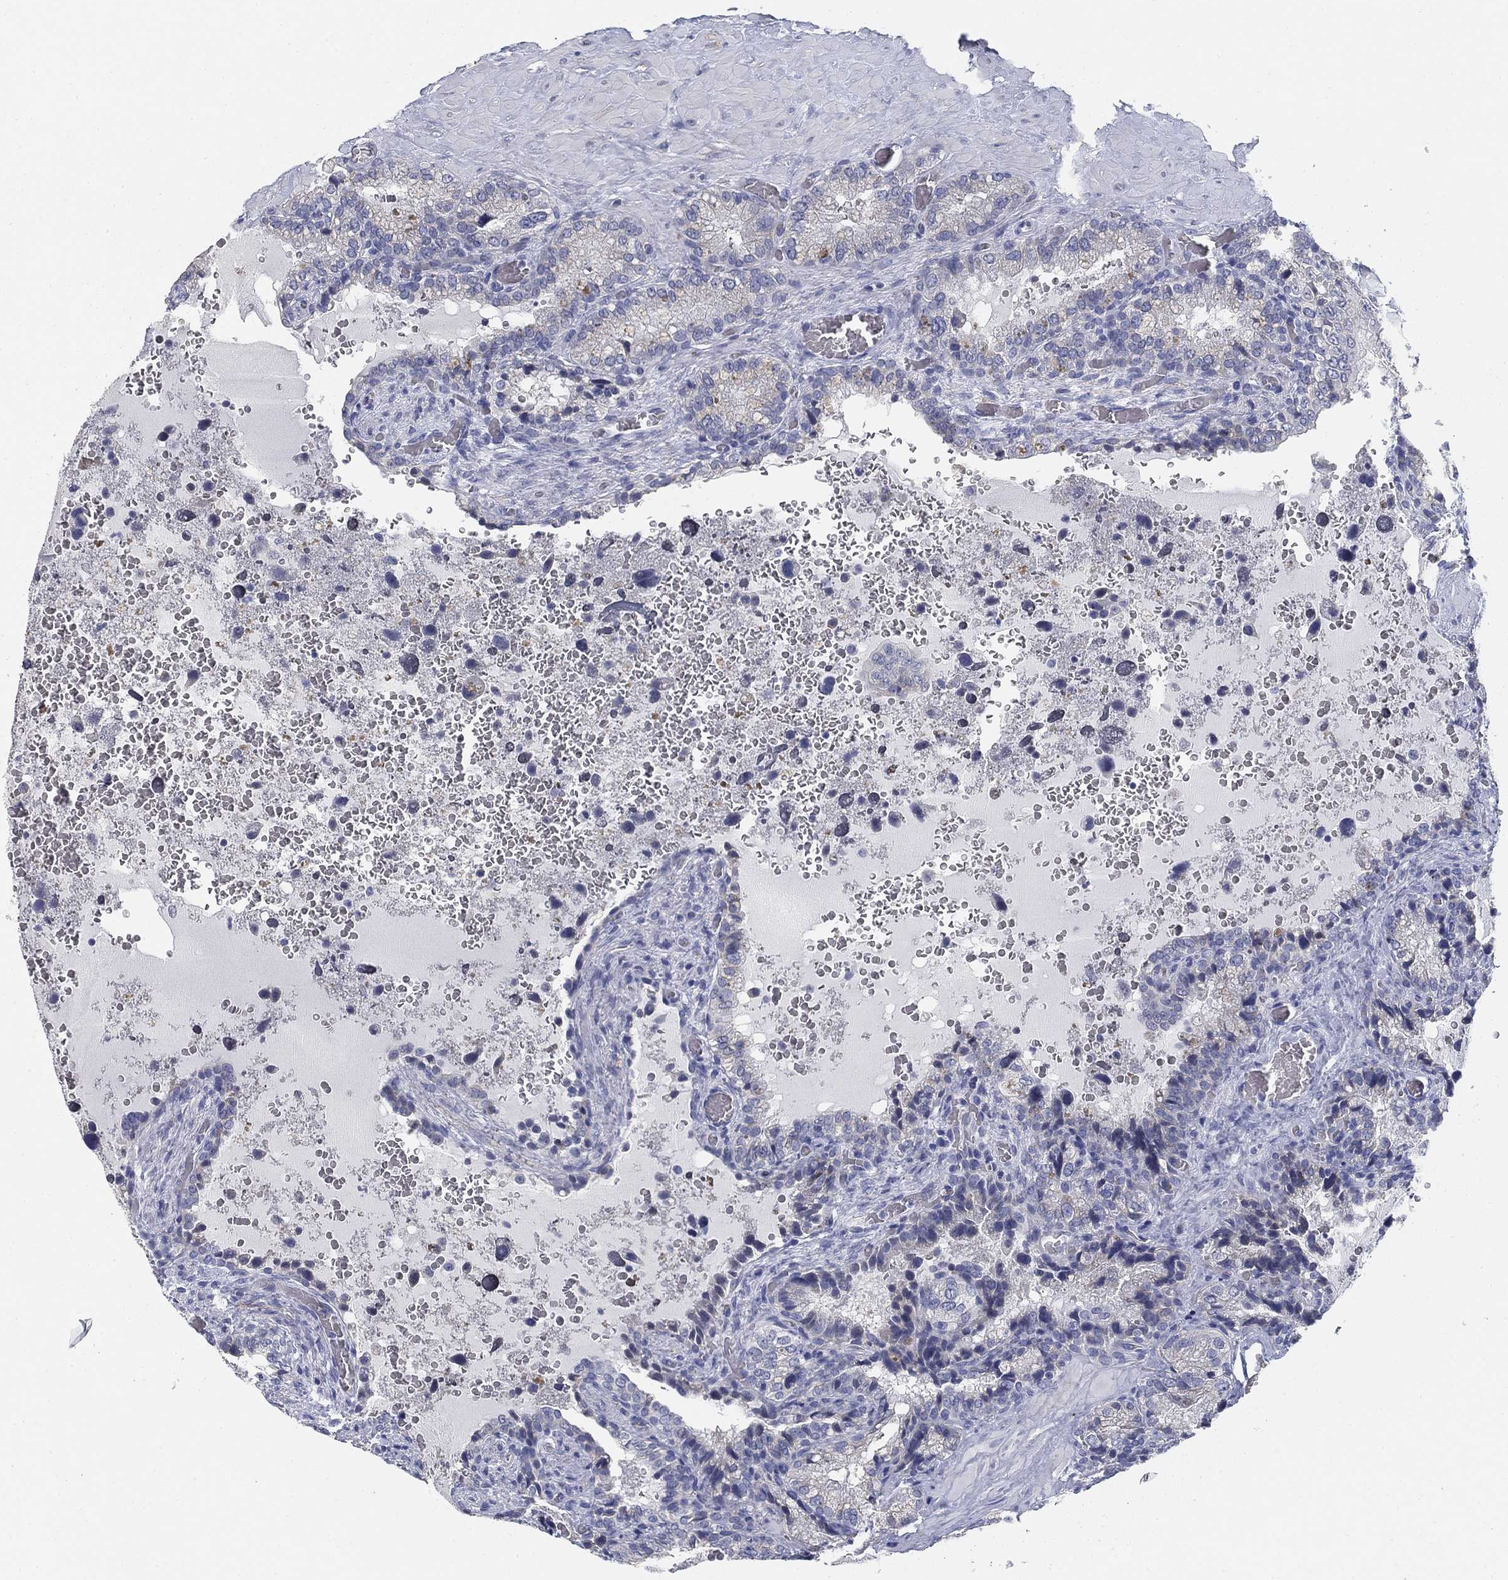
{"staining": {"intensity": "negative", "quantity": "none", "location": "none"}, "tissue": "prostate cancer", "cell_type": "Tumor cells", "image_type": "cancer", "snomed": [{"axis": "morphology", "description": "Adenocarcinoma, NOS"}, {"axis": "topography", "description": "Prostate and seminal vesicle, NOS"}], "caption": "Immunohistochemistry (IHC) image of neoplastic tissue: prostate adenocarcinoma stained with DAB (3,3'-diaminobenzidine) exhibits no significant protein staining in tumor cells.", "gene": "CLUL1", "patient": {"sex": "male", "age": 62}}